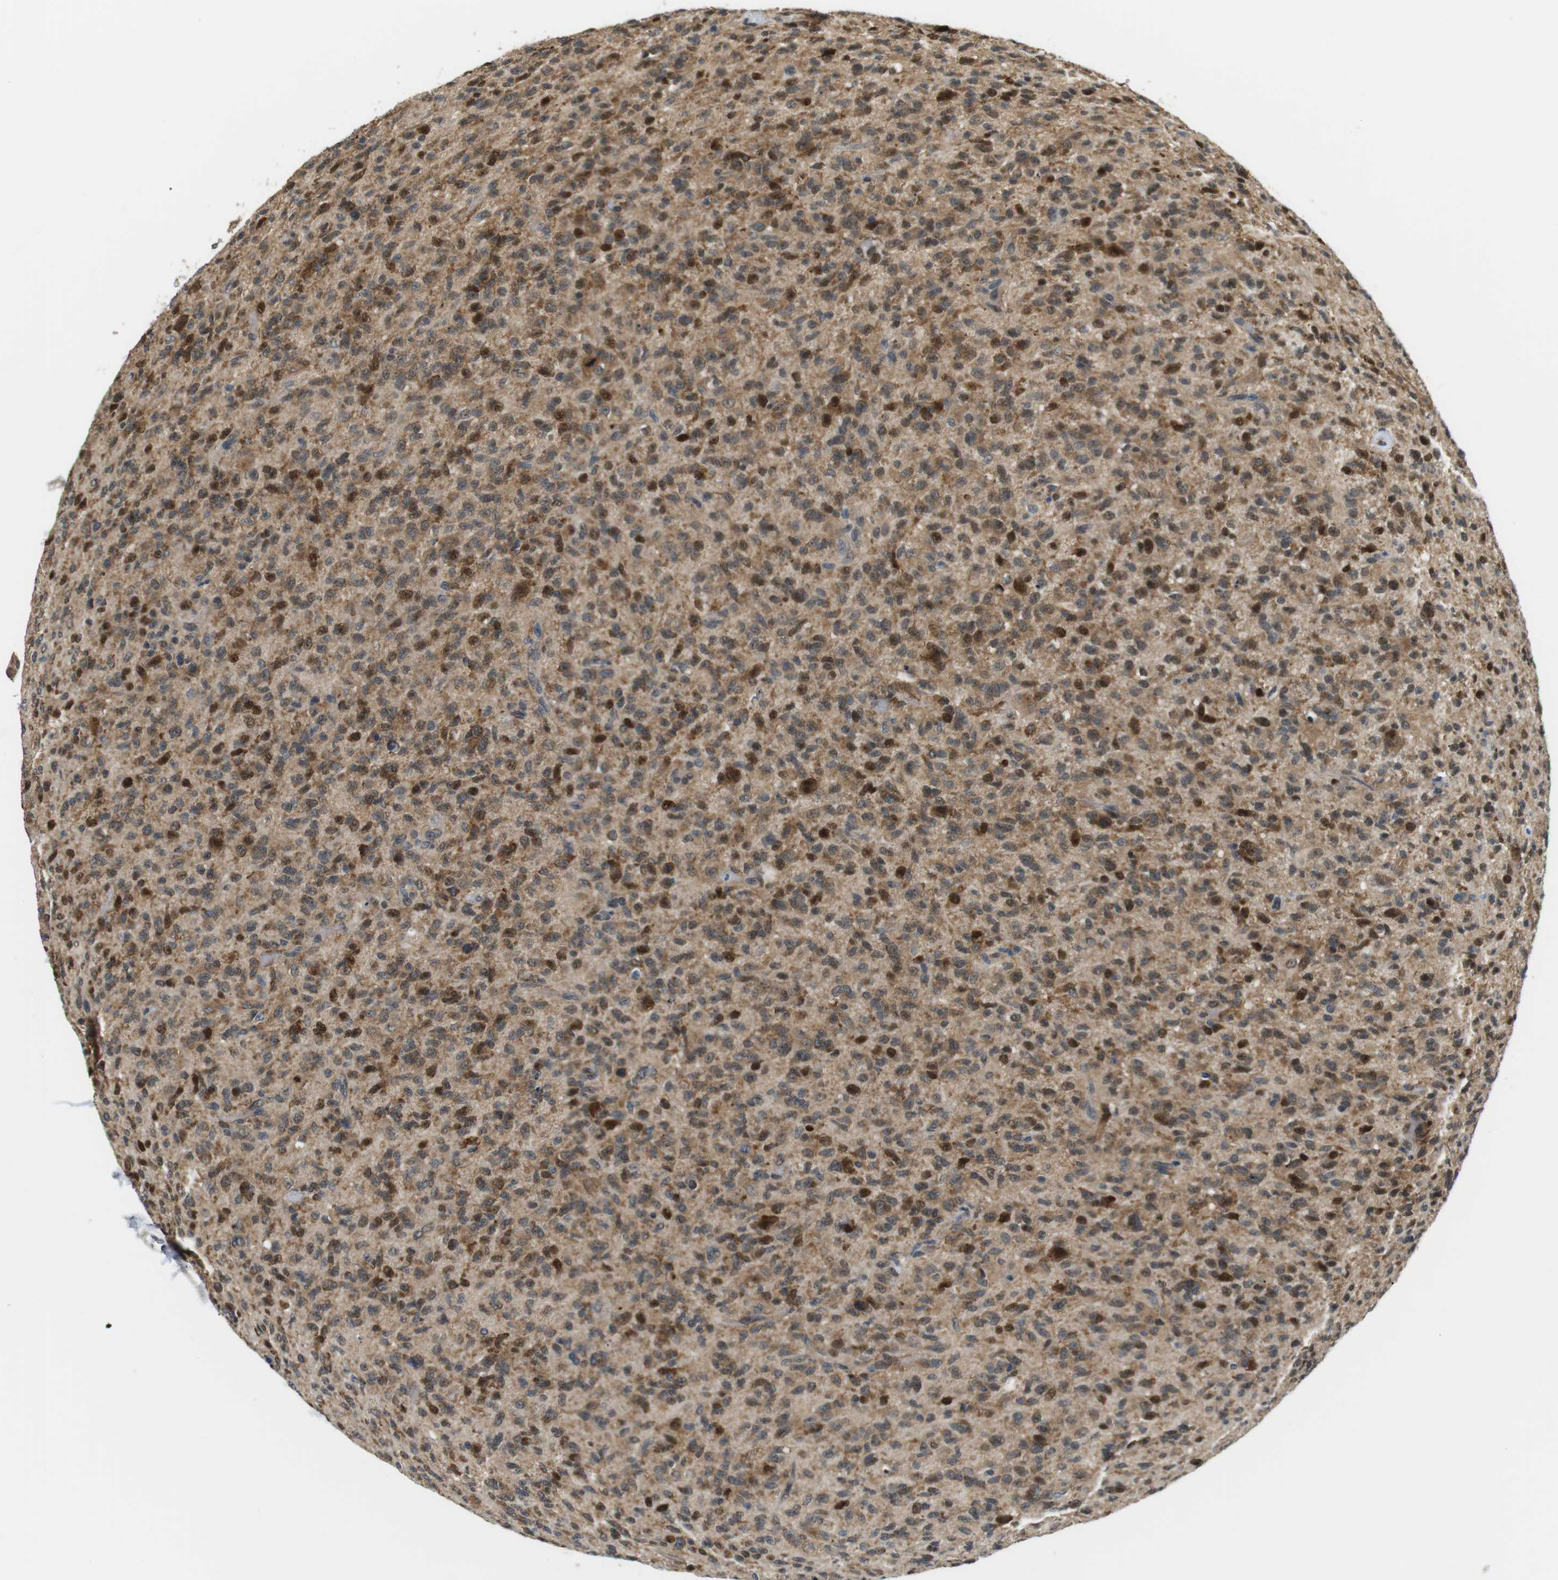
{"staining": {"intensity": "strong", "quantity": "25%-75%", "location": "cytoplasmic/membranous,nuclear"}, "tissue": "glioma", "cell_type": "Tumor cells", "image_type": "cancer", "snomed": [{"axis": "morphology", "description": "Glioma, malignant, High grade"}, {"axis": "topography", "description": "Brain"}], "caption": "A histopathology image of human malignant glioma (high-grade) stained for a protein demonstrates strong cytoplasmic/membranous and nuclear brown staining in tumor cells.", "gene": "CSNK2B", "patient": {"sex": "male", "age": 71}}